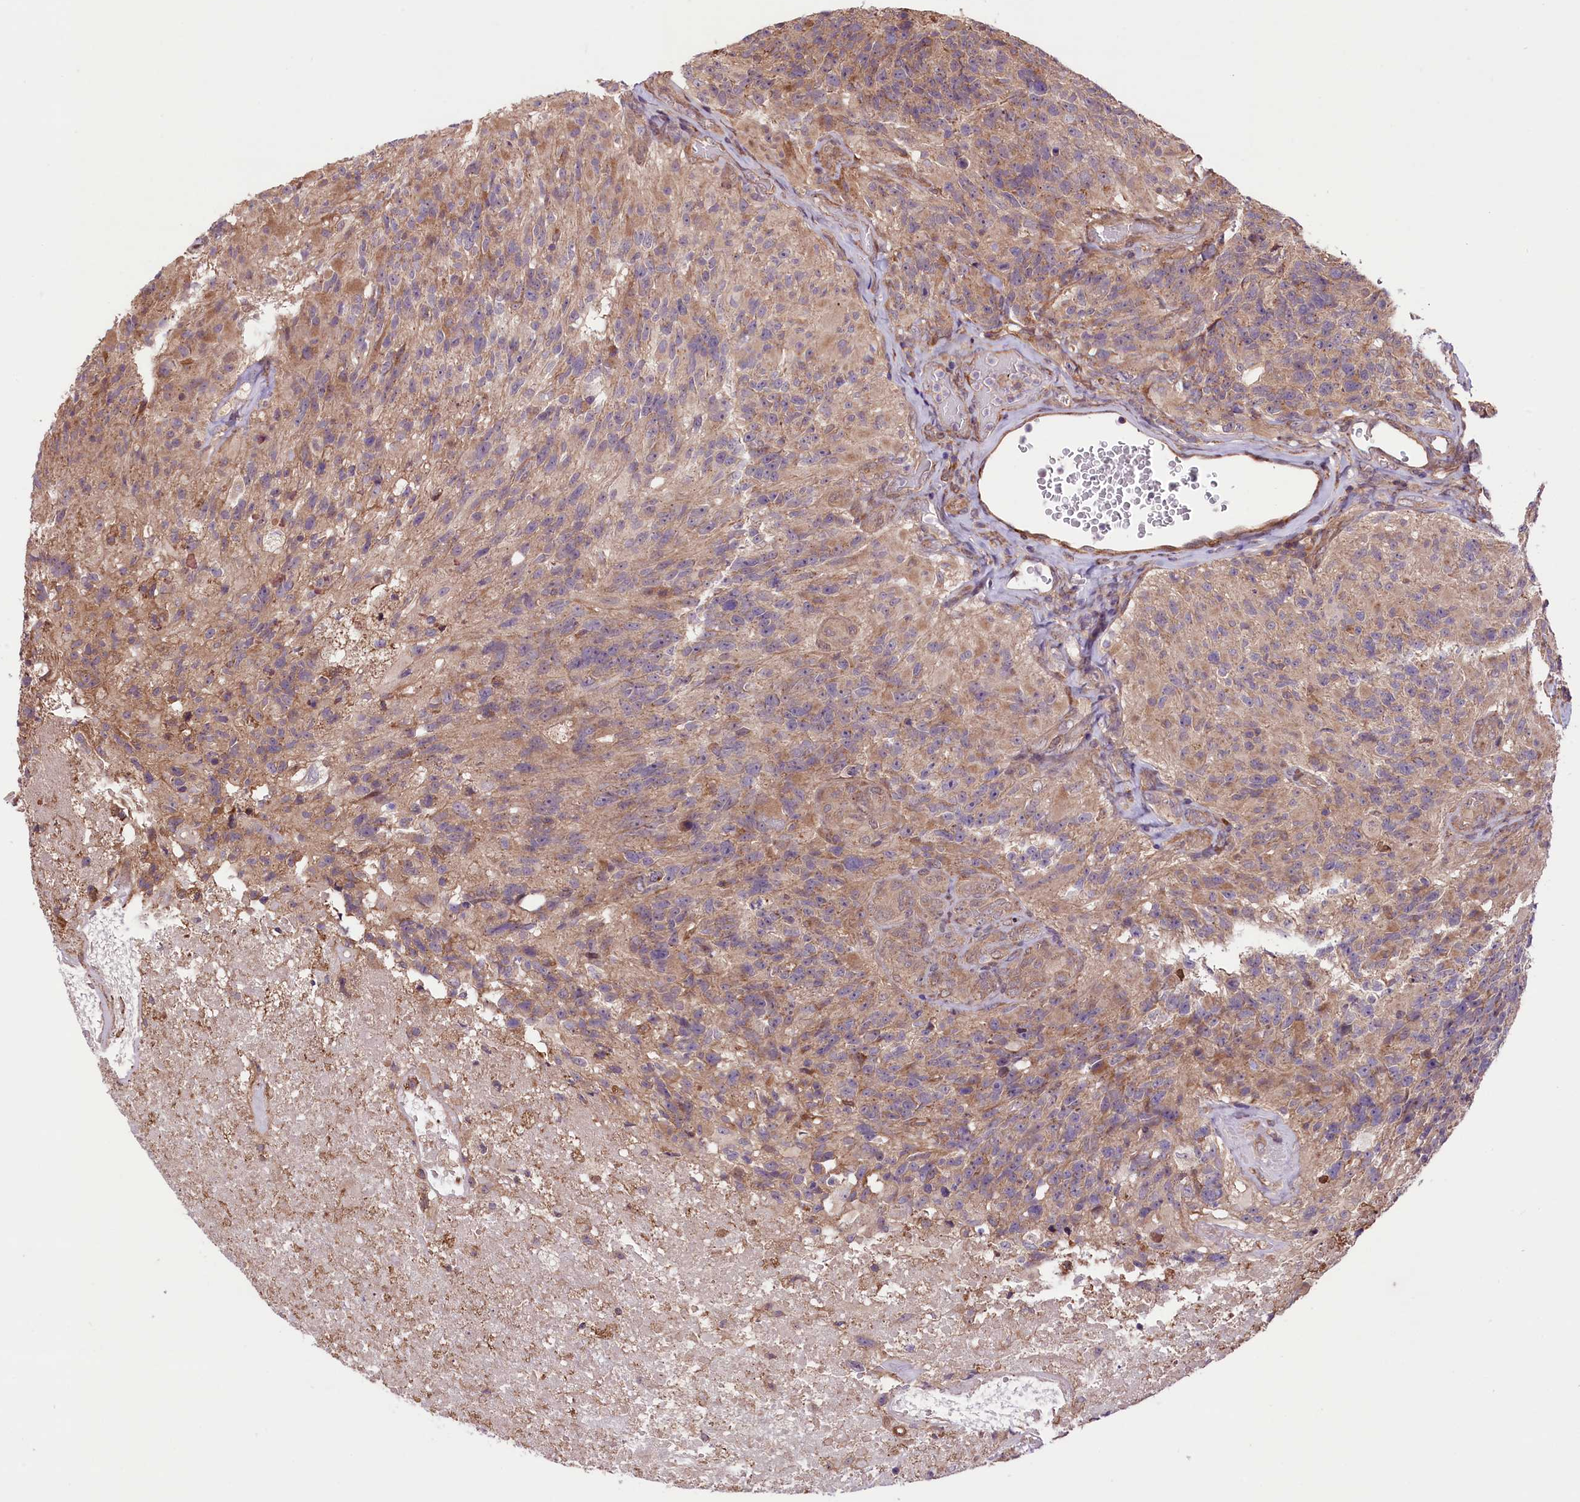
{"staining": {"intensity": "moderate", "quantity": "25%-75%", "location": "cytoplasmic/membranous"}, "tissue": "glioma", "cell_type": "Tumor cells", "image_type": "cancer", "snomed": [{"axis": "morphology", "description": "Glioma, malignant, High grade"}, {"axis": "topography", "description": "Brain"}], "caption": "Protein expression analysis of malignant high-grade glioma displays moderate cytoplasmic/membranous positivity in approximately 25%-75% of tumor cells. (DAB = brown stain, brightfield microscopy at high magnification).", "gene": "HDAC5", "patient": {"sex": "male", "age": 76}}